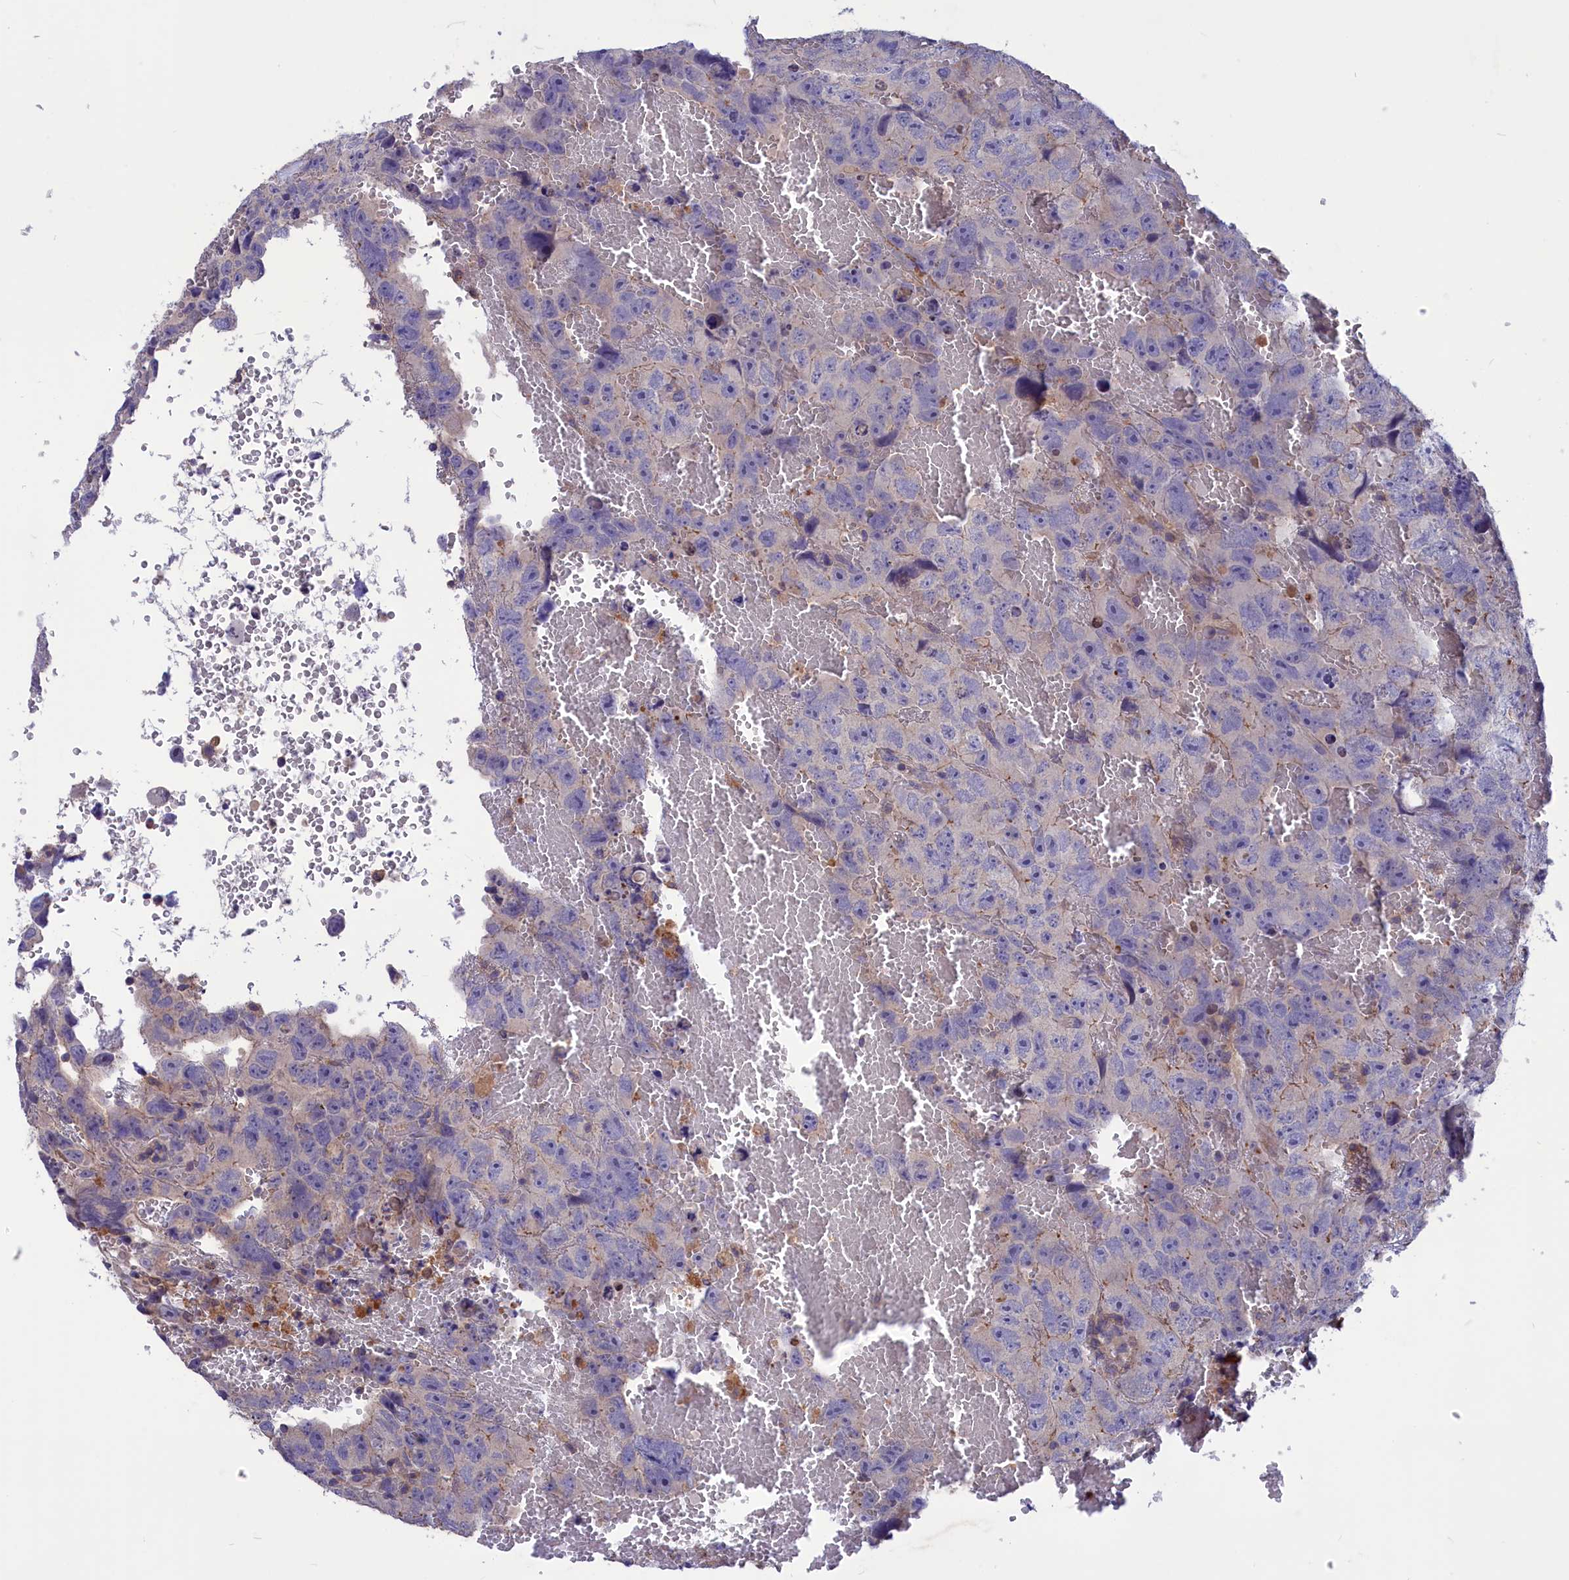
{"staining": {"intensity": "negative", "quantity": "none", "location": "none"}, "tissue": "testis cancer", "cell_type": "Tumor cells", "image_type": "cancer", "snomed": [{"axis": "morphology", "description": "Carcinoma, Embryonal, NOS"}, {"axis": "topography", "description": "Testis"}], "caption": "DAB immunohistochemical staining of human testis cancer shows no significant positivity in tumor cells.", "gene": "AMDHD2", "patient": {"sex": "male", "age": 45}}